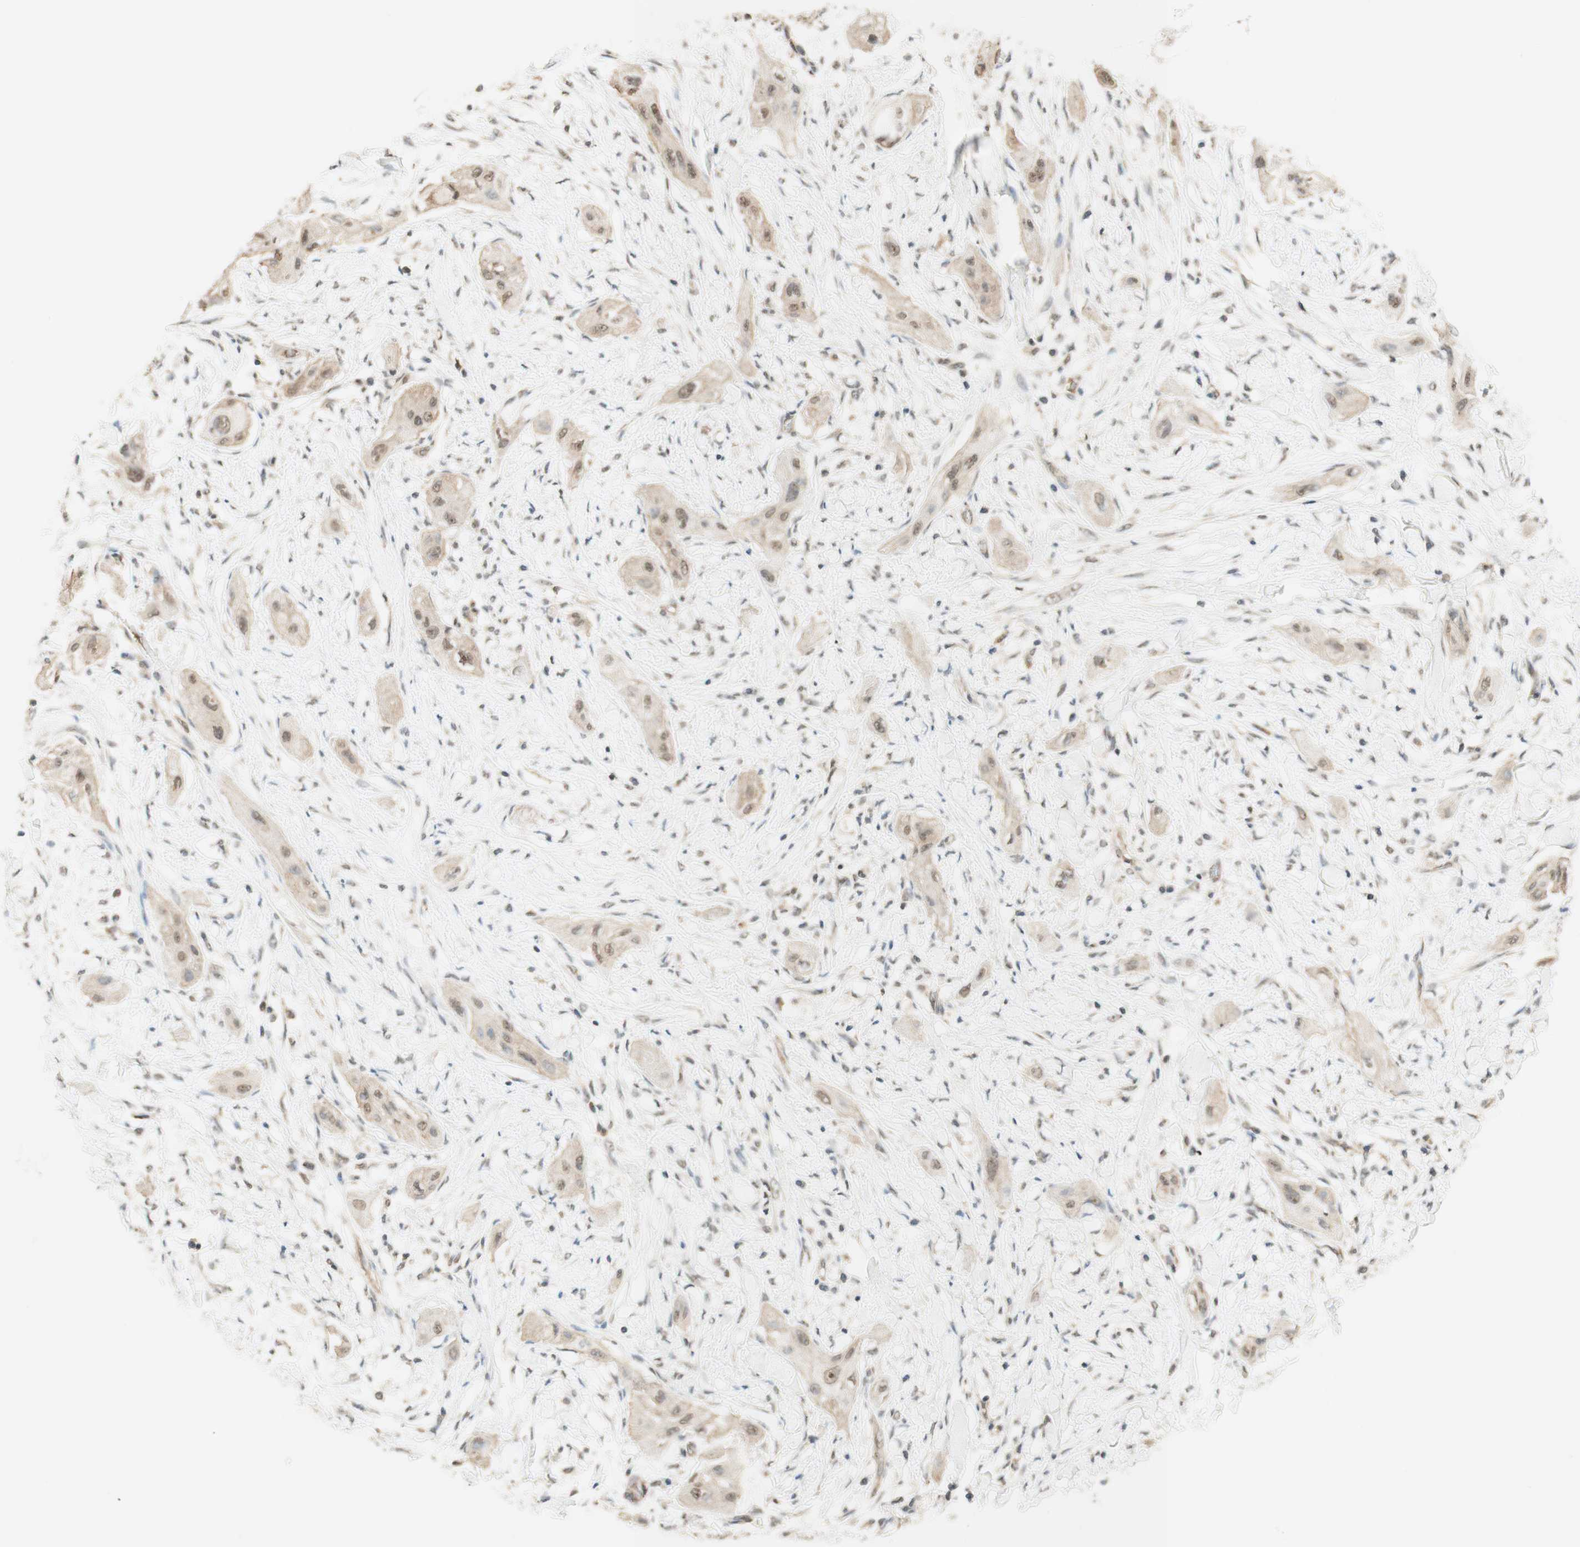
{"staining": {"intensity": "weak", "quantity": ">75%", "location": "cytoplasmic/membranous,nuclear"}, "tissue": "lung cancer", "cell_type": "Tumor cells", "image_type": "cancer", "snomed": [{"axis": "morphology", "description": "Squamous cell carcinoma, NOS"}, {"axis": "topography", "description": "Lung"}], "caption": "Human lung cancer (squamous cell carcinoma) stained with a brown dye displays weak cytoplasmic/membranous and nuclear positive staining in about >75% of tumor cells.", "gene": "SPINT2", "patient": {"sex": "female", "age": 47}}